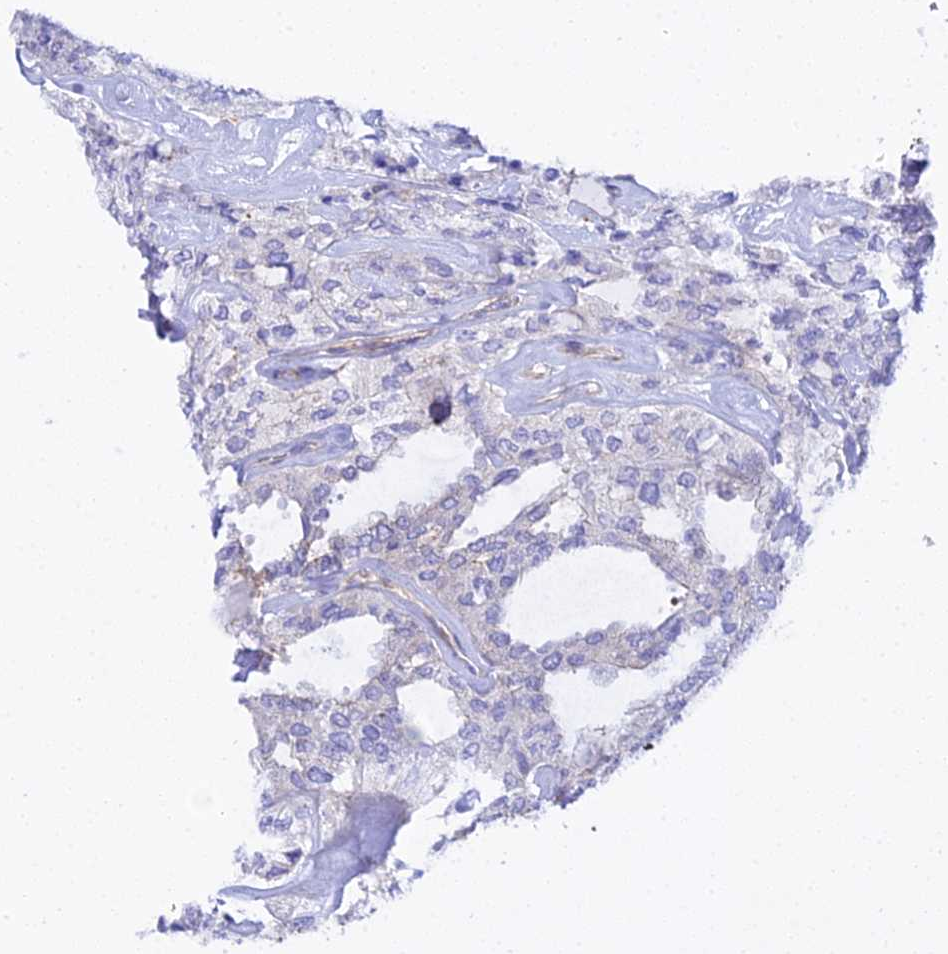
{"staining": {"intensity": "negative", "quantity": "none", "location": "none"}, "tissue": "thyroid cancer", "cell_type": "Tumor cells", "image_type": "cancer", "snomed": [{"axis": "morphology", "description": "Follicular adenoma carcinoma, NOS"}, {"axis": "topography", "description": "Thyroid gland"}], "caption": "A histopathology image of human follicular adenoma carcinoma (thyroid) is negative for staining in tumor cells.", "gene": "CFAP45", "patient": {"sex": "male", "age": 75}}